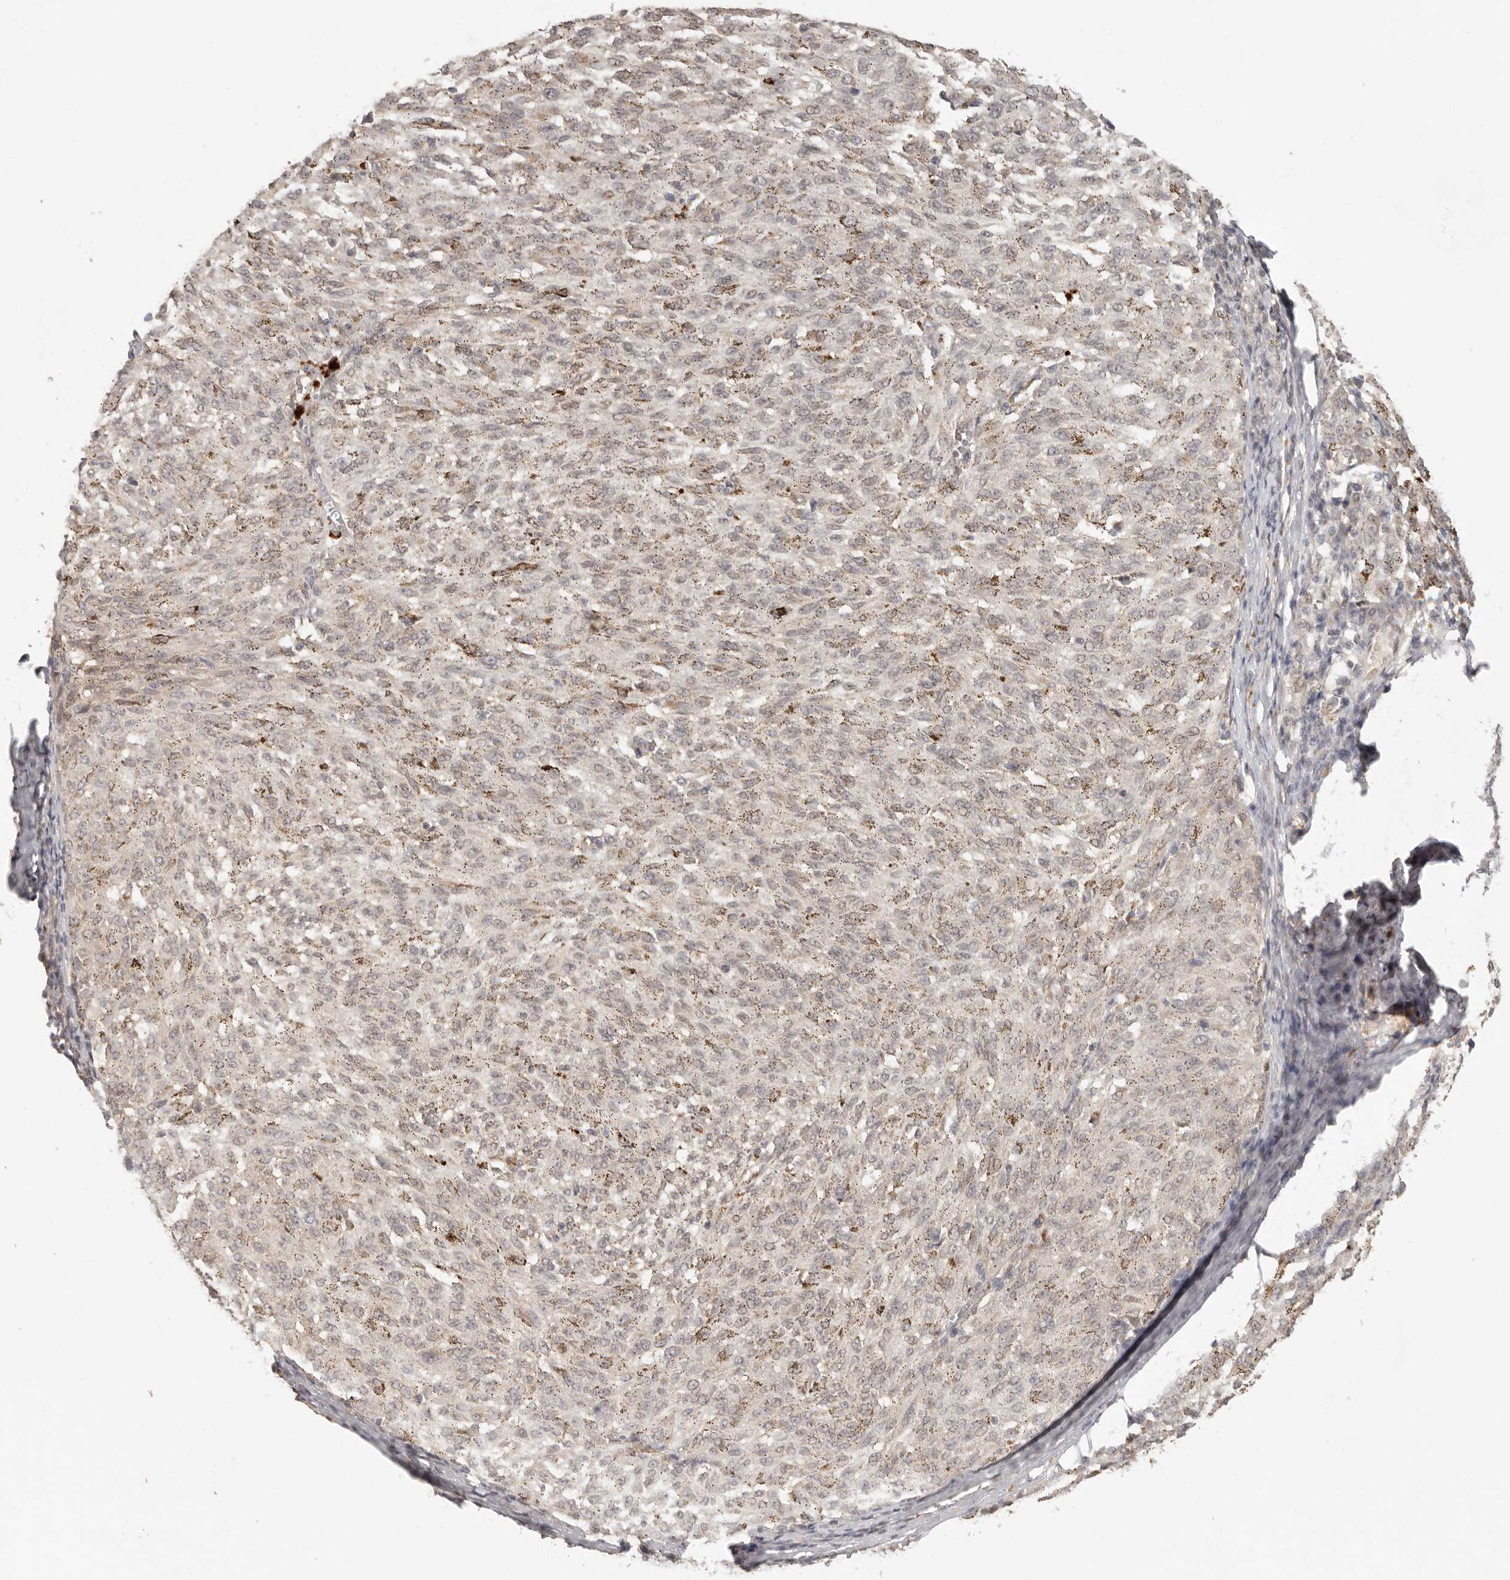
{"staining": {"intensity": "negative", "quantity": "none", "location": "none"}, "tissue": "melanoma", "cell_type": "Tumor cells", "image_type": "cancer", "snomed": [{"axis": "morphology", "description": "Malignant melanoma, NOS"}, {"axis": "topography", "description": "Skin"}], "caption": "Tumor cells are negative for brown protein staining in melanoma. Brightfield microscopy of immunohistochemistry stained with DAB (brown) and hematoxylin (blue), captured at high magnification.", "gene": "LRRC75A", "patient": {"sex": "female", "age": 72}}